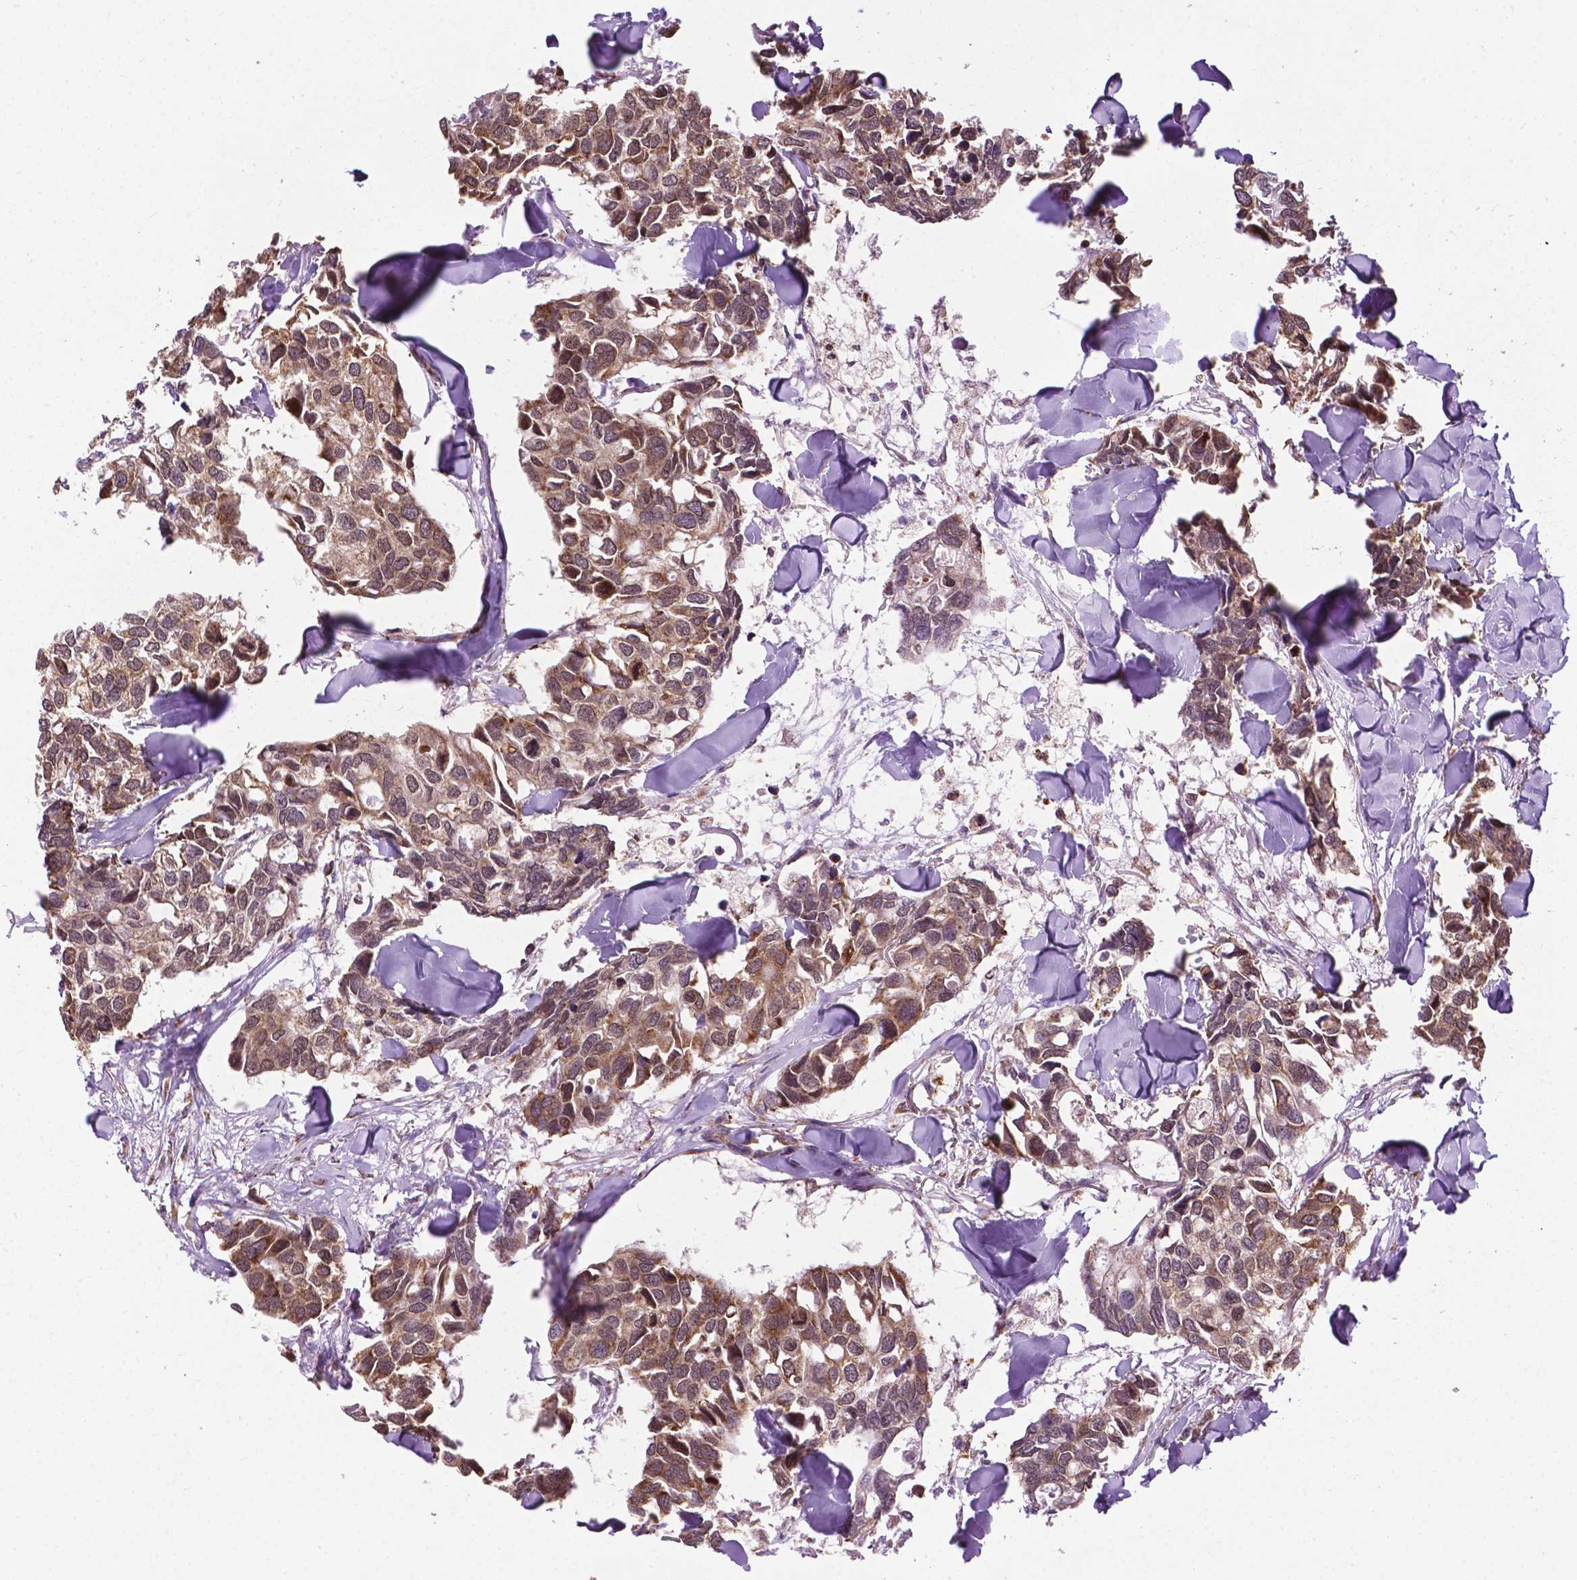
{"staining": {"intensity": "weak", "quantity": ">75%", "location": "cytoplasmic/membranous,nuclear"}, "tissue": "breast cancer", "cell_type": "Tumor cells", "image_type": "cancer", "snomed": [{"axis": "morphology", "description": "Duct carcinoma"}, {"axis": "topography", "description": "Breast"}], "caption": "Protein analysis of breast cancer (invasive ductal carcinoma) tissue reveals weak cytoplasmic/membranous and nuclear expression in approximately >75% of tumor cells. (DAB (3,3'-diaminobenzidine) = brown stain, brightfield microscopy at high magnification).", "gene": "GANAB", "patient": {"sex": "female", "age": 83}}